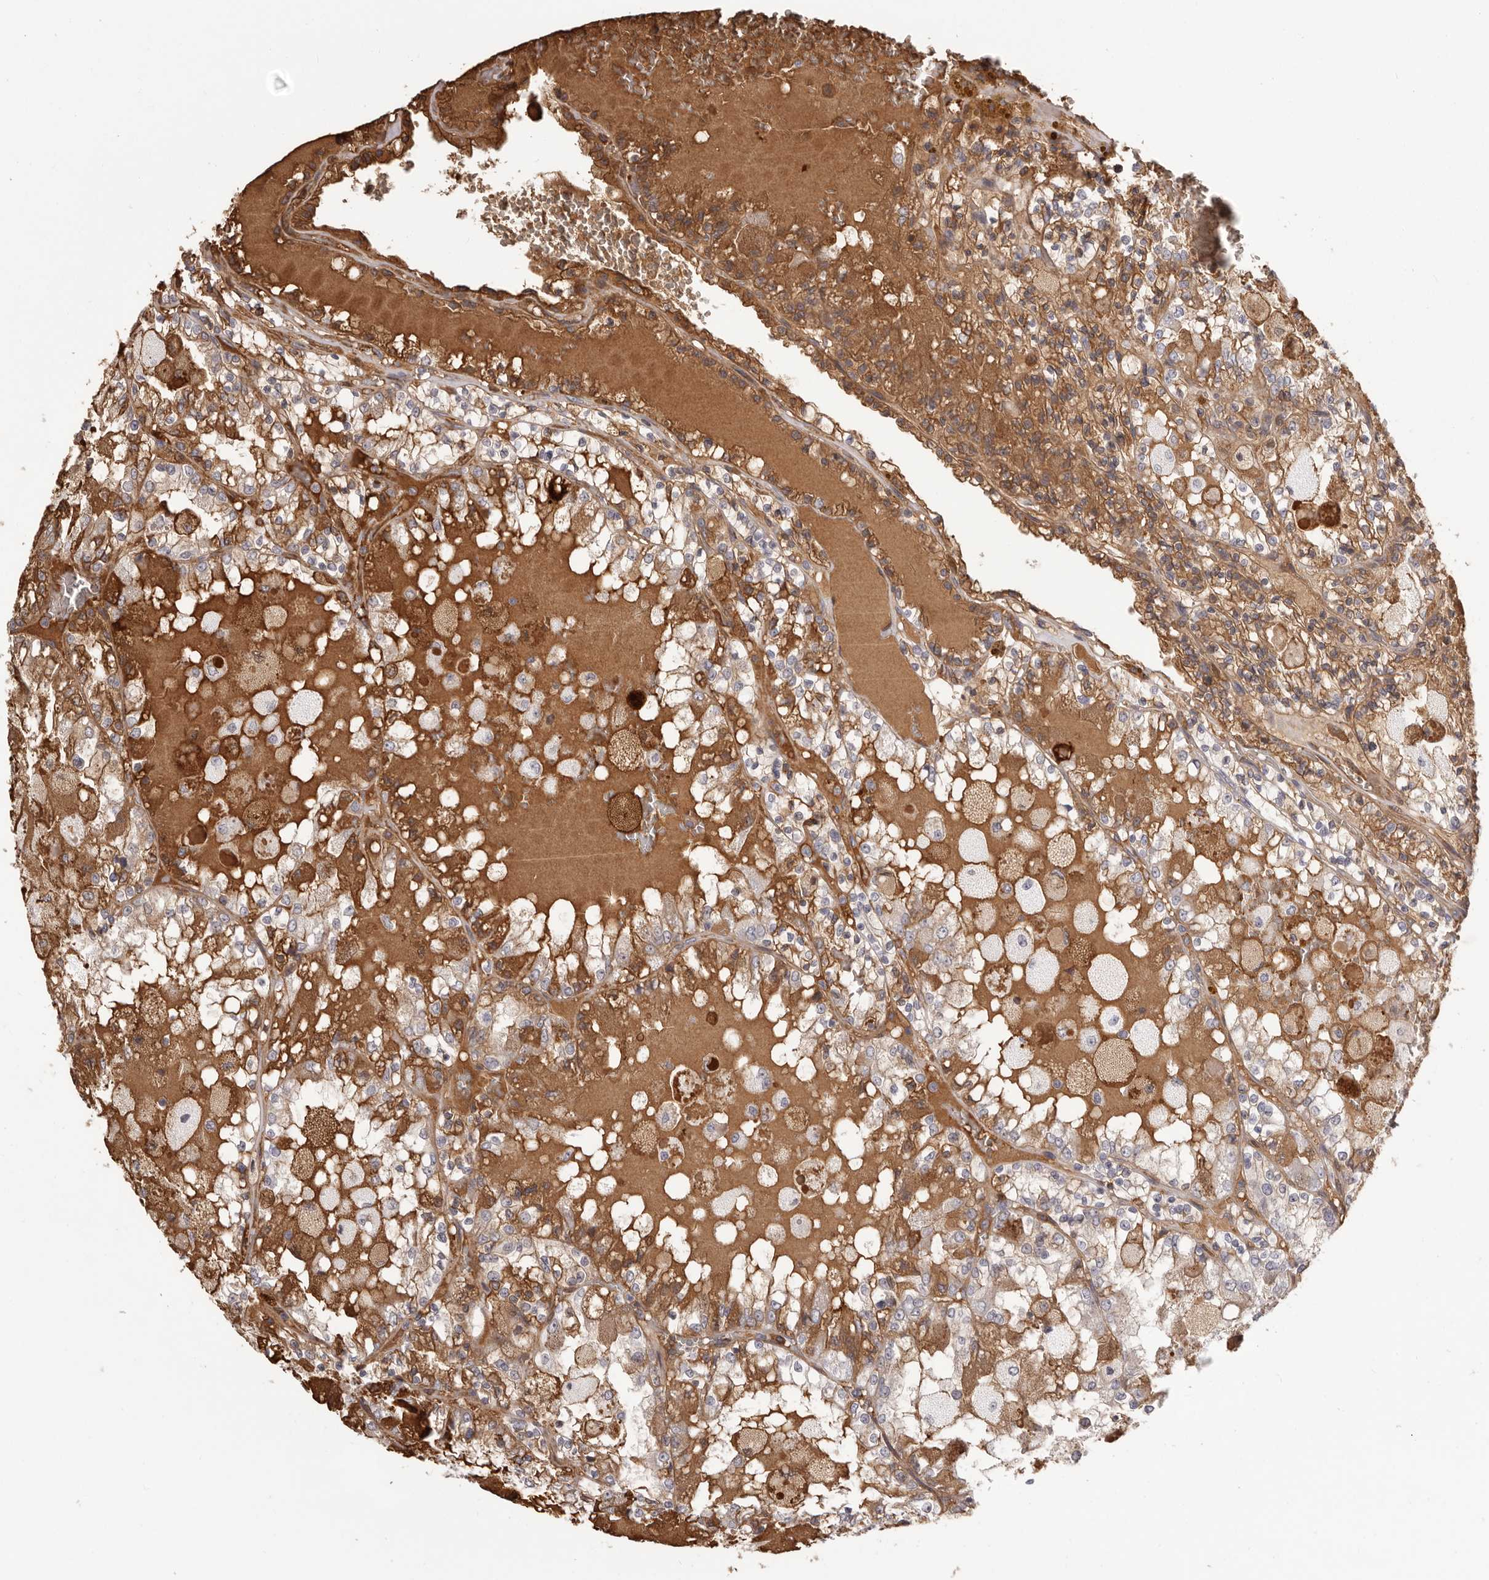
{"staining": {"intensity": "moderate", "quantity": "25%-75%", "location": "cytoplasmic/membranous"}, "tissue": "renal cancer", "cell_type": "Tumor cells", "image_type": "cancer", "snomed": [{"axis": "morphology", "description": "Adenocarcinoma, NOS"}, {"axis": "topography", "description": "Kidney"}], "caption": "Adenocarcinoma (renal) was stained to show a protein in brown. There is medium levels of moderate cytoplasmic/membranous expression in approximately 25%-75% of tumor cells.", "gene": "OTUD3", "patient": {"sex": "female", "age": 56}}